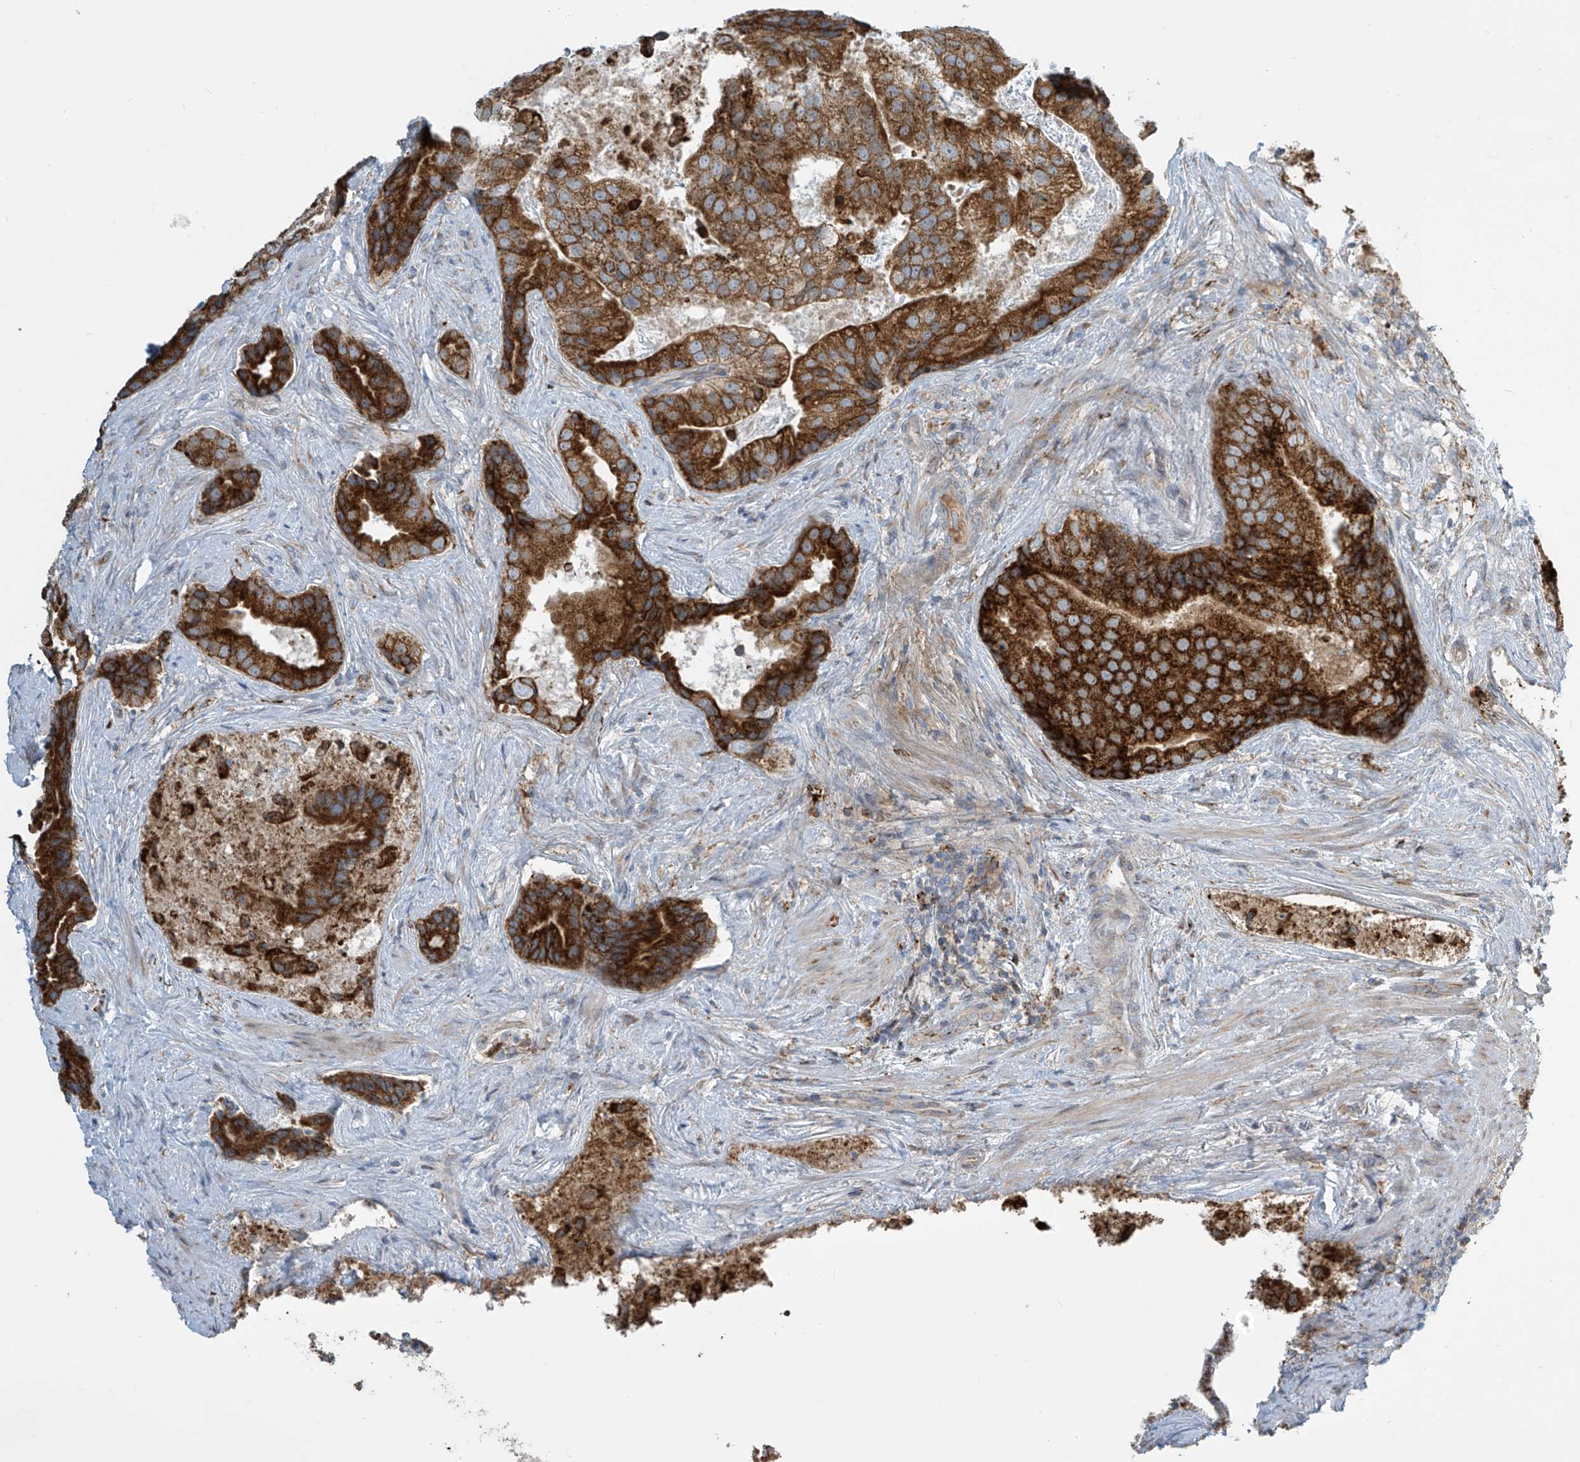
{"staining": {"intensity": "strong", "quantity": ">75%", "location": "cytoplasmic/membranous"}, "tissue": "prostate cancer", "cell_type": "Tumor cells", "image_type": "cancer", "snomed": [{"axis": "morphology", "description": "Adenocarcinoma, High grade"}, {"axis": "topography", "description": "Prostate"}], "caption": "This image shows immunohistochemistry (IHC) staining of human prostate high-grade adenocarcinoma, with high strong cytoplasmic/membranous staining in about >75% of tumor cells.", "gene": "LZTS3", "patient": {"sex": "male", "age": 70}}